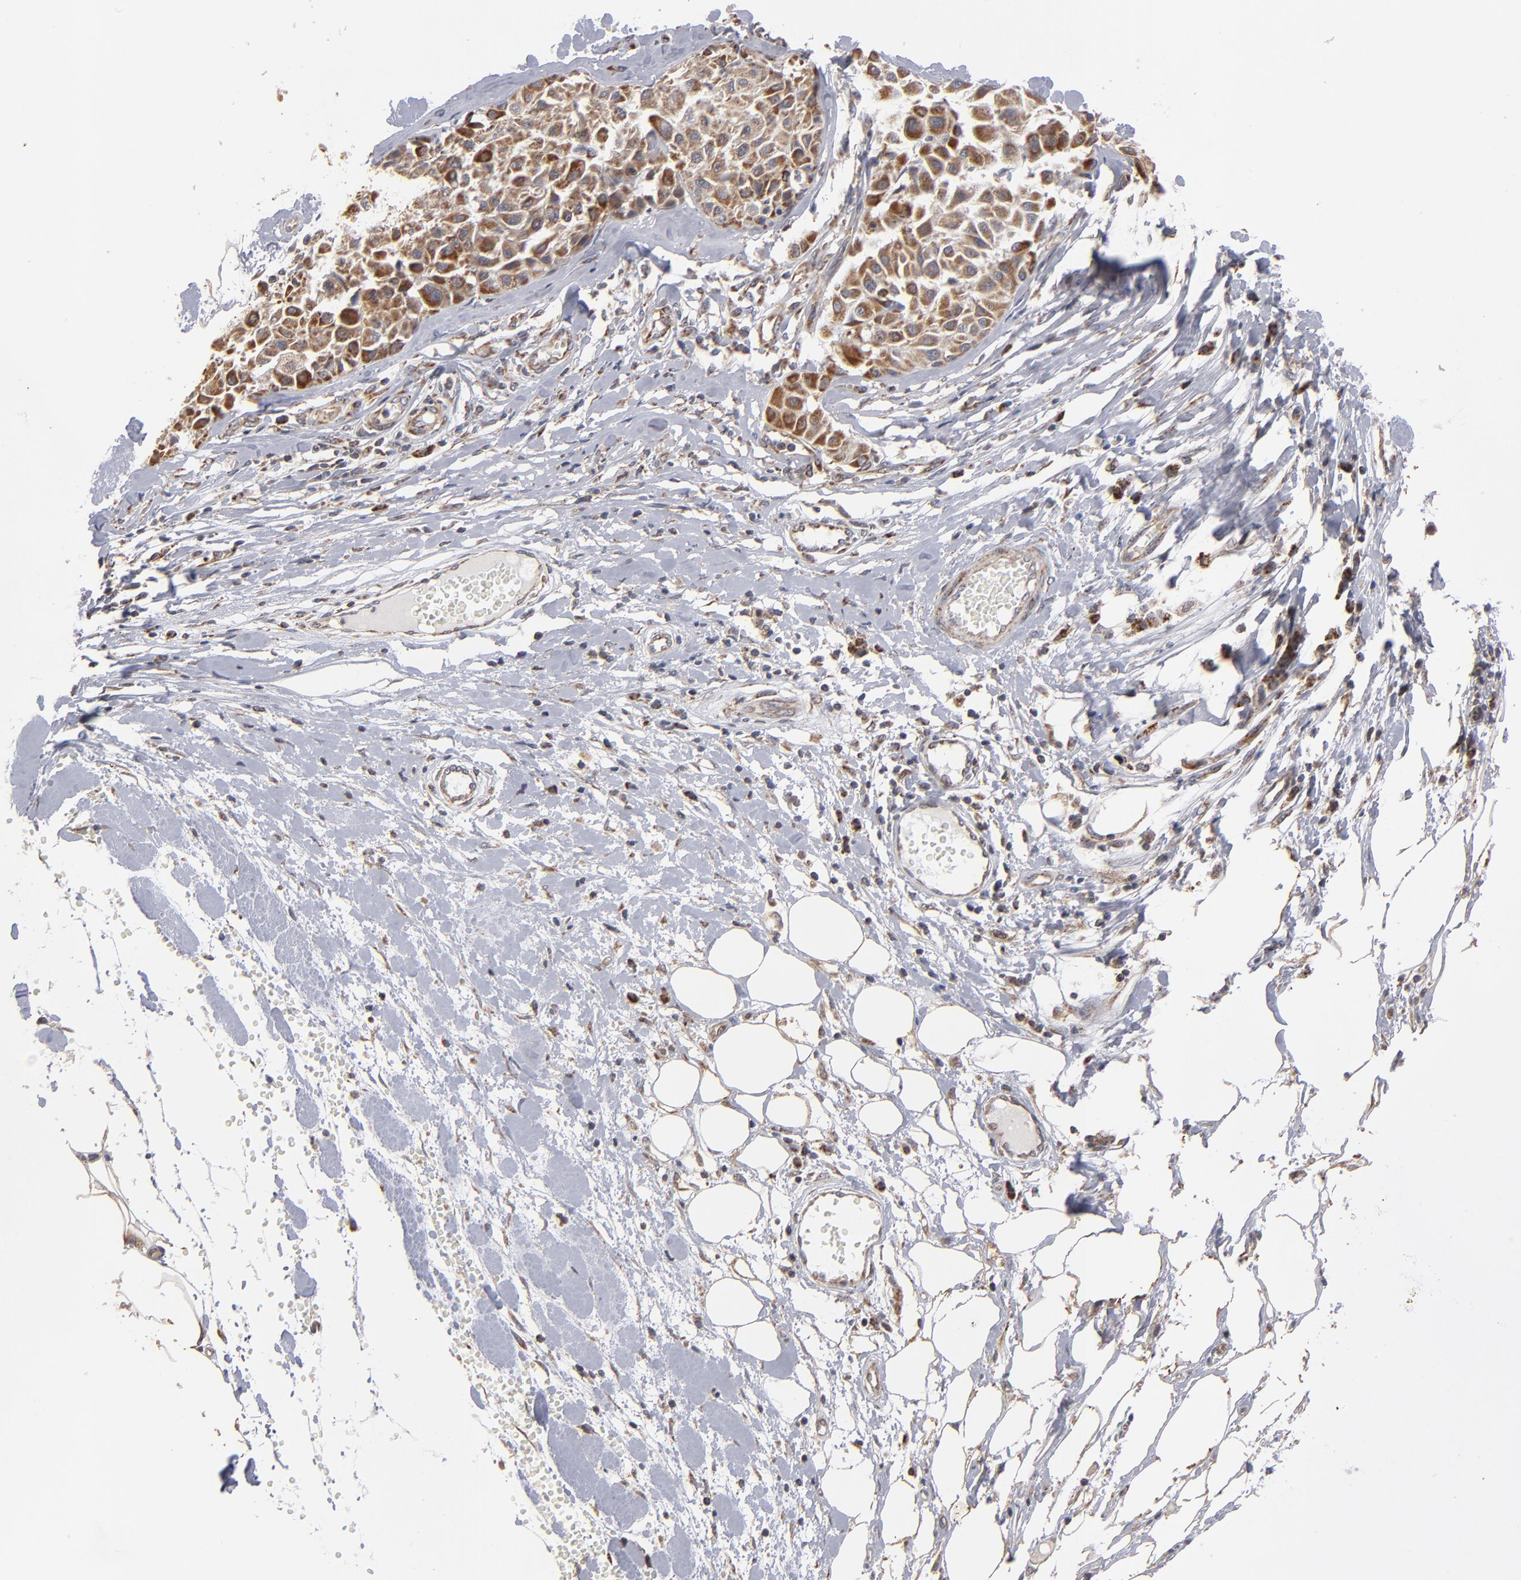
{"staining": {"intensity": "moderate", "quantity": ">75%", "location": "cytoplasmic/membranous"}, "tissue": "melanoma", "cell_type": "Tumor cells", "image_type": "cancer", "snomed": [{"axis": "morphology", "description": "Malignant melanoma, Metastatic site"}, {"axis": "topography", "description": "Soft tissue"}], "caption": "A histopathology image showing moderate cytoplasmic/membranous expression in approximately >75% of tumor cells in melanoma, as visualized by brown immunohistochemical staining.", "gene": "MIPOL1", "patient": {"sex": "male", "age": 41}}